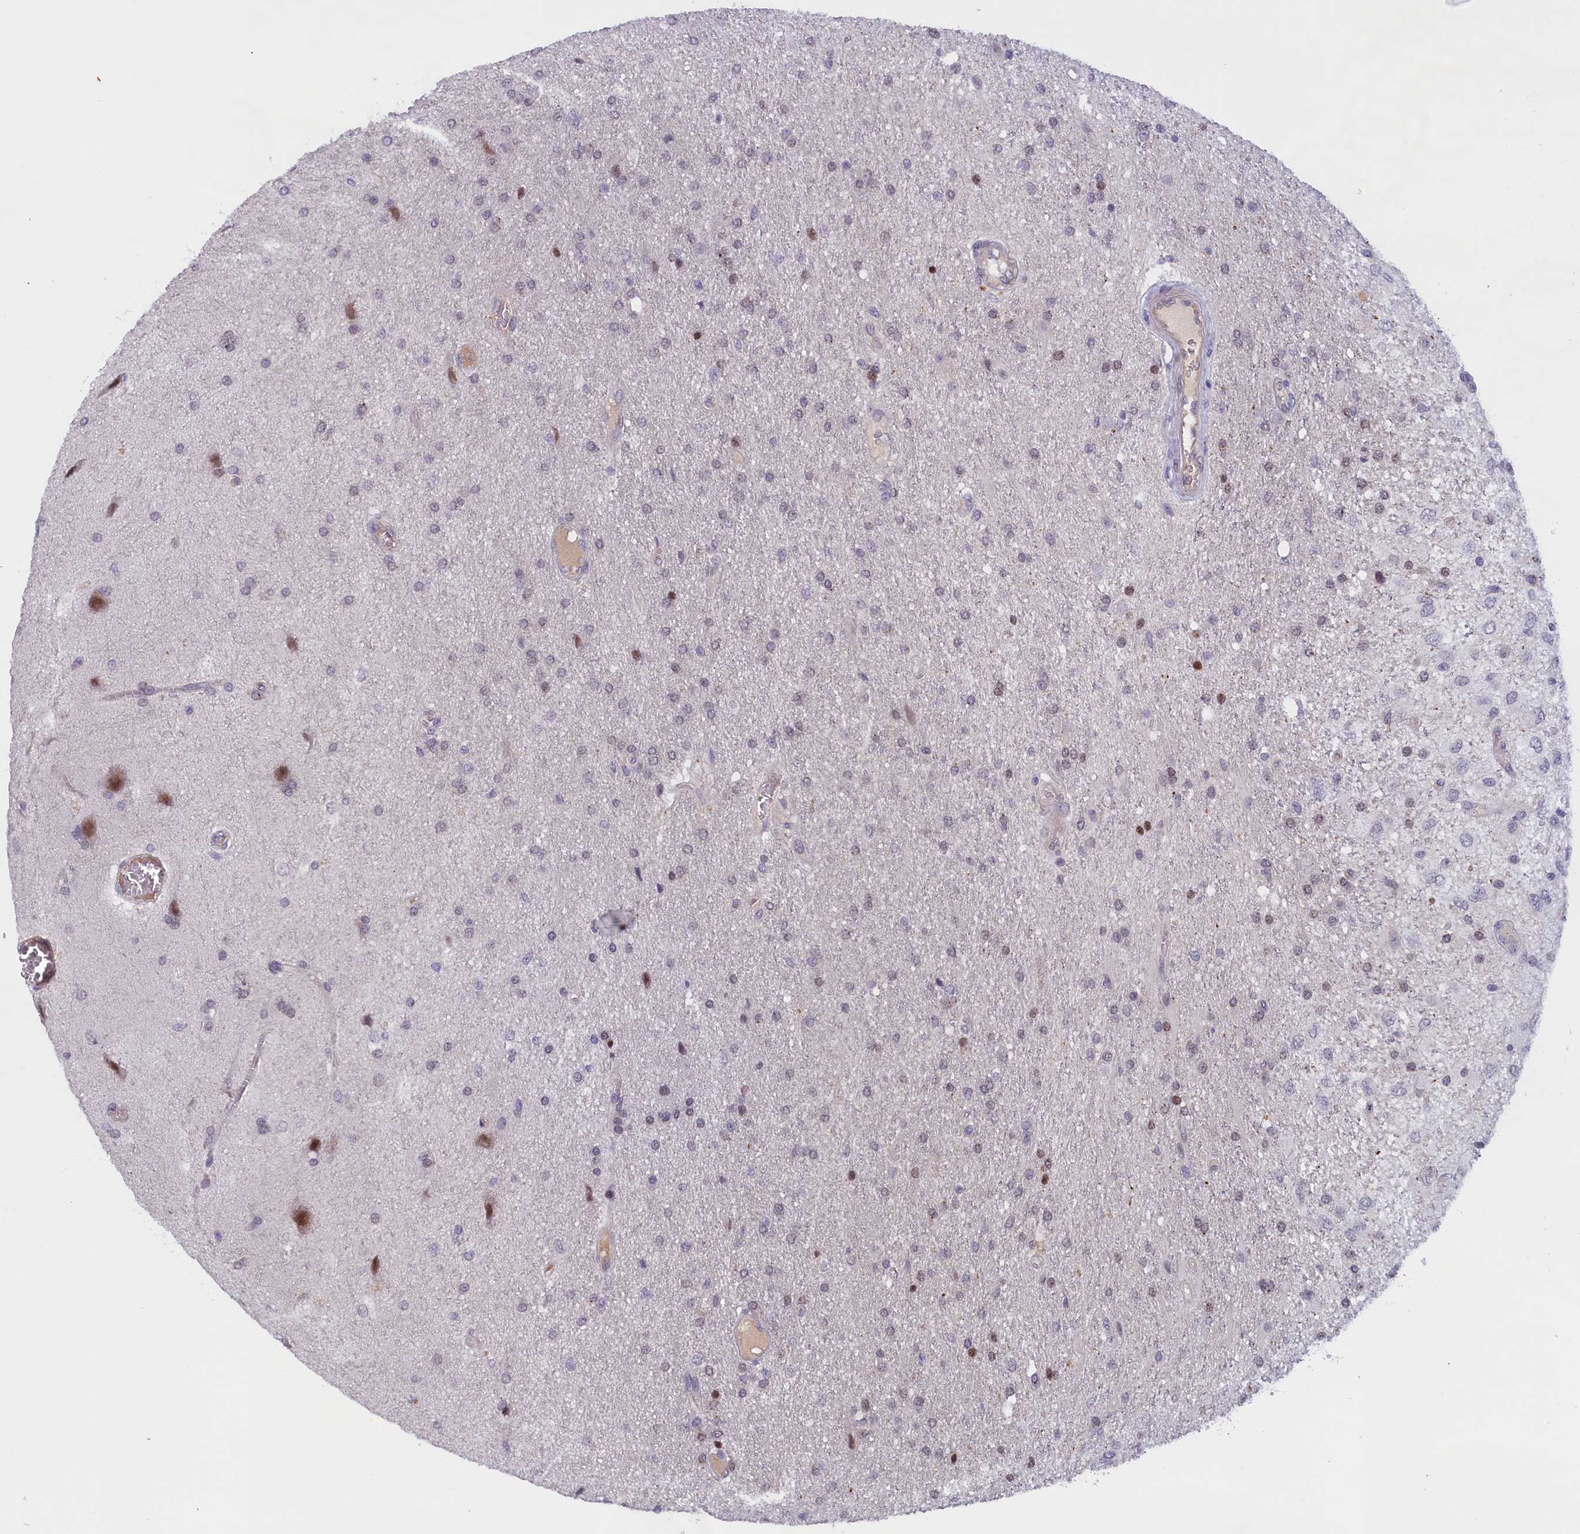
{"staining": {"intensity": "weak", "quantity": "<25%", "location": "nuclear"}, "tissue": "glioma", "cell_type": "Tumor cells", "image_type": "cancer", "snomed": [{"axis": "morphology", "description": "Glioma, malignant, Low grade"}, {"axis": "topography", "description": "Brain"}], "caption": "Tumor cells are negative for brown protein staining in glioma.", "gene": "IGFALS", "patient": {"sex": "male", "age": 66}}